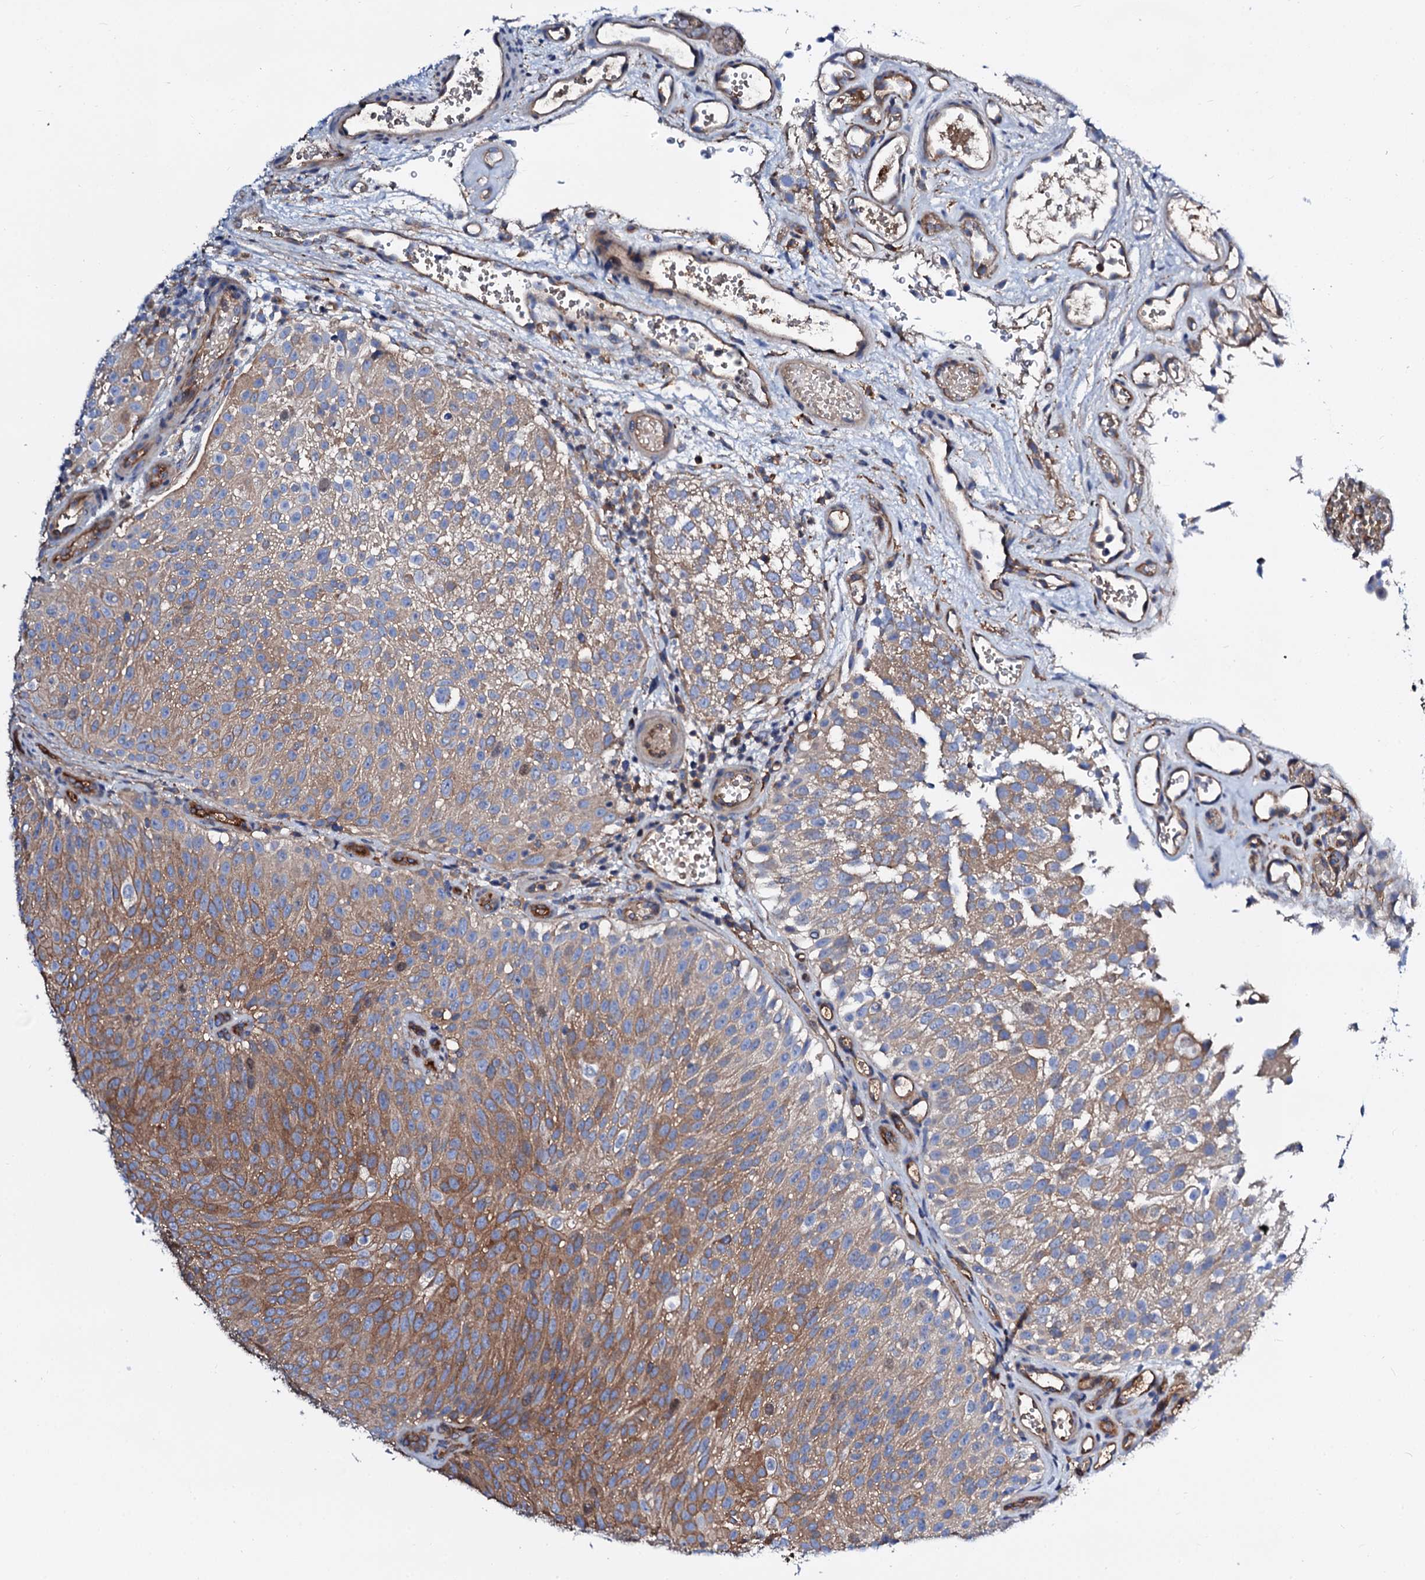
{"staining": {"intensity": "moderate", "quantity": ">75%", "location": "cytoplasmic/membranous"}, "tissue": "urothelial cancer", "cell_type": "Tumor cells", "image_type": "cancer", "snomed": [{"axis": "morphology", "description": "Urothelial carcinoma, Low grade"}, {"axis": "topography", "description": "Urinary bladder"}], "caption": "Urothelial cancer tissue reveals moderate cytoplasmic/membranous expression in approximately >75% of tumor cells, visualized by immunohistochemistry.", "gene": "CSKMT", "patient": {"sex": "male", "age": 78}}